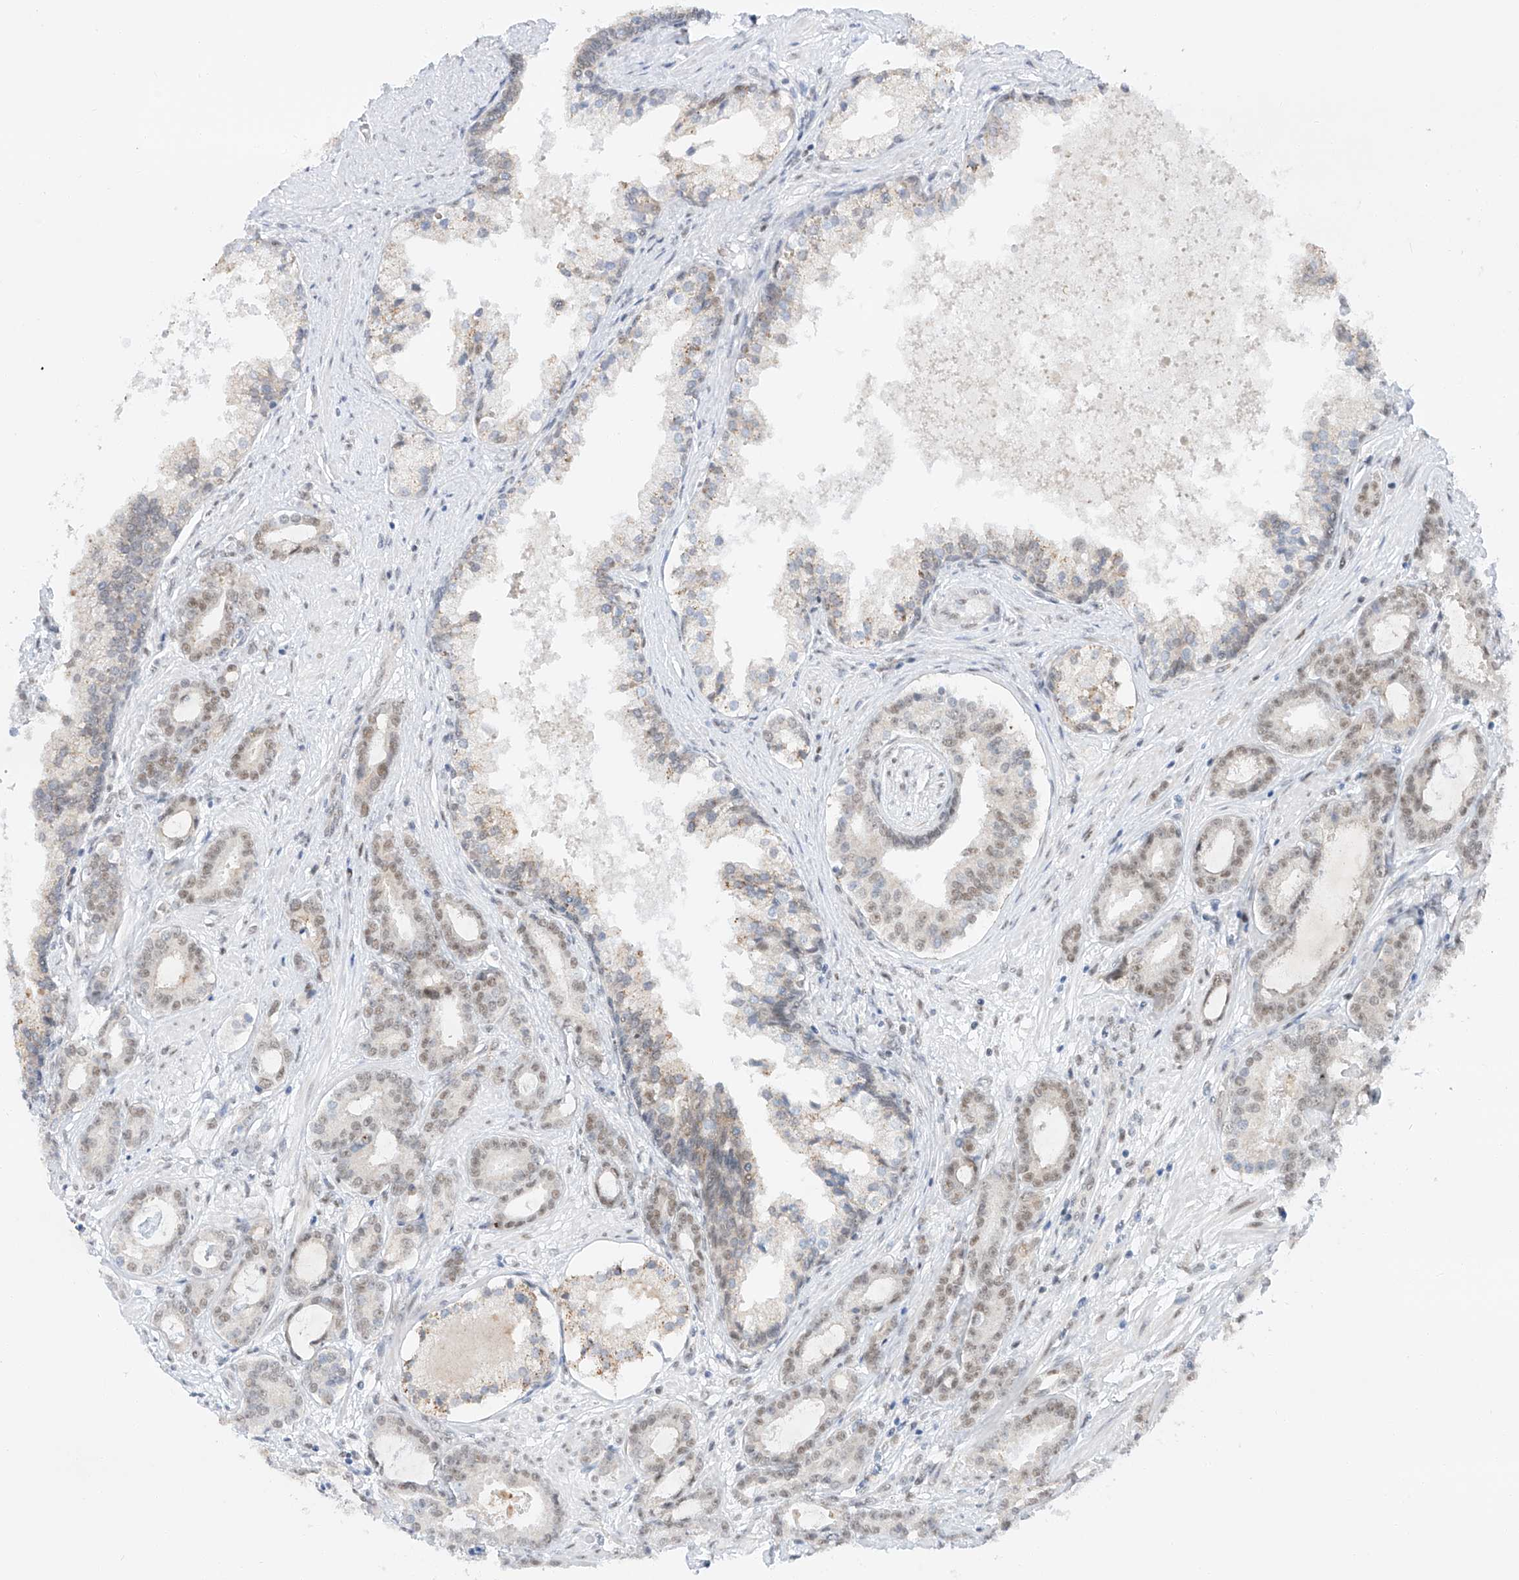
{"staining": {"intensity": "weak", "quantity": ">75%", "location": "nuclear"}, "tissue": "prostate cancer", "cell_type": "Tumor cells", "image_type": "cancer", "snomed": [{"axis": "morphology", "description": "Adenocarcinoma, High grade"}, {"axis": "topography", "description": "Prostate"}], "caption": "Adenocarcinoma (high-grade) (prostate) was stained to show a protein in brown. There is low levels of weak nuclear positivity in approximately >75% of tumor cells.", "gene": "POGK", "patient": {"sex": "male", "age": 58}}